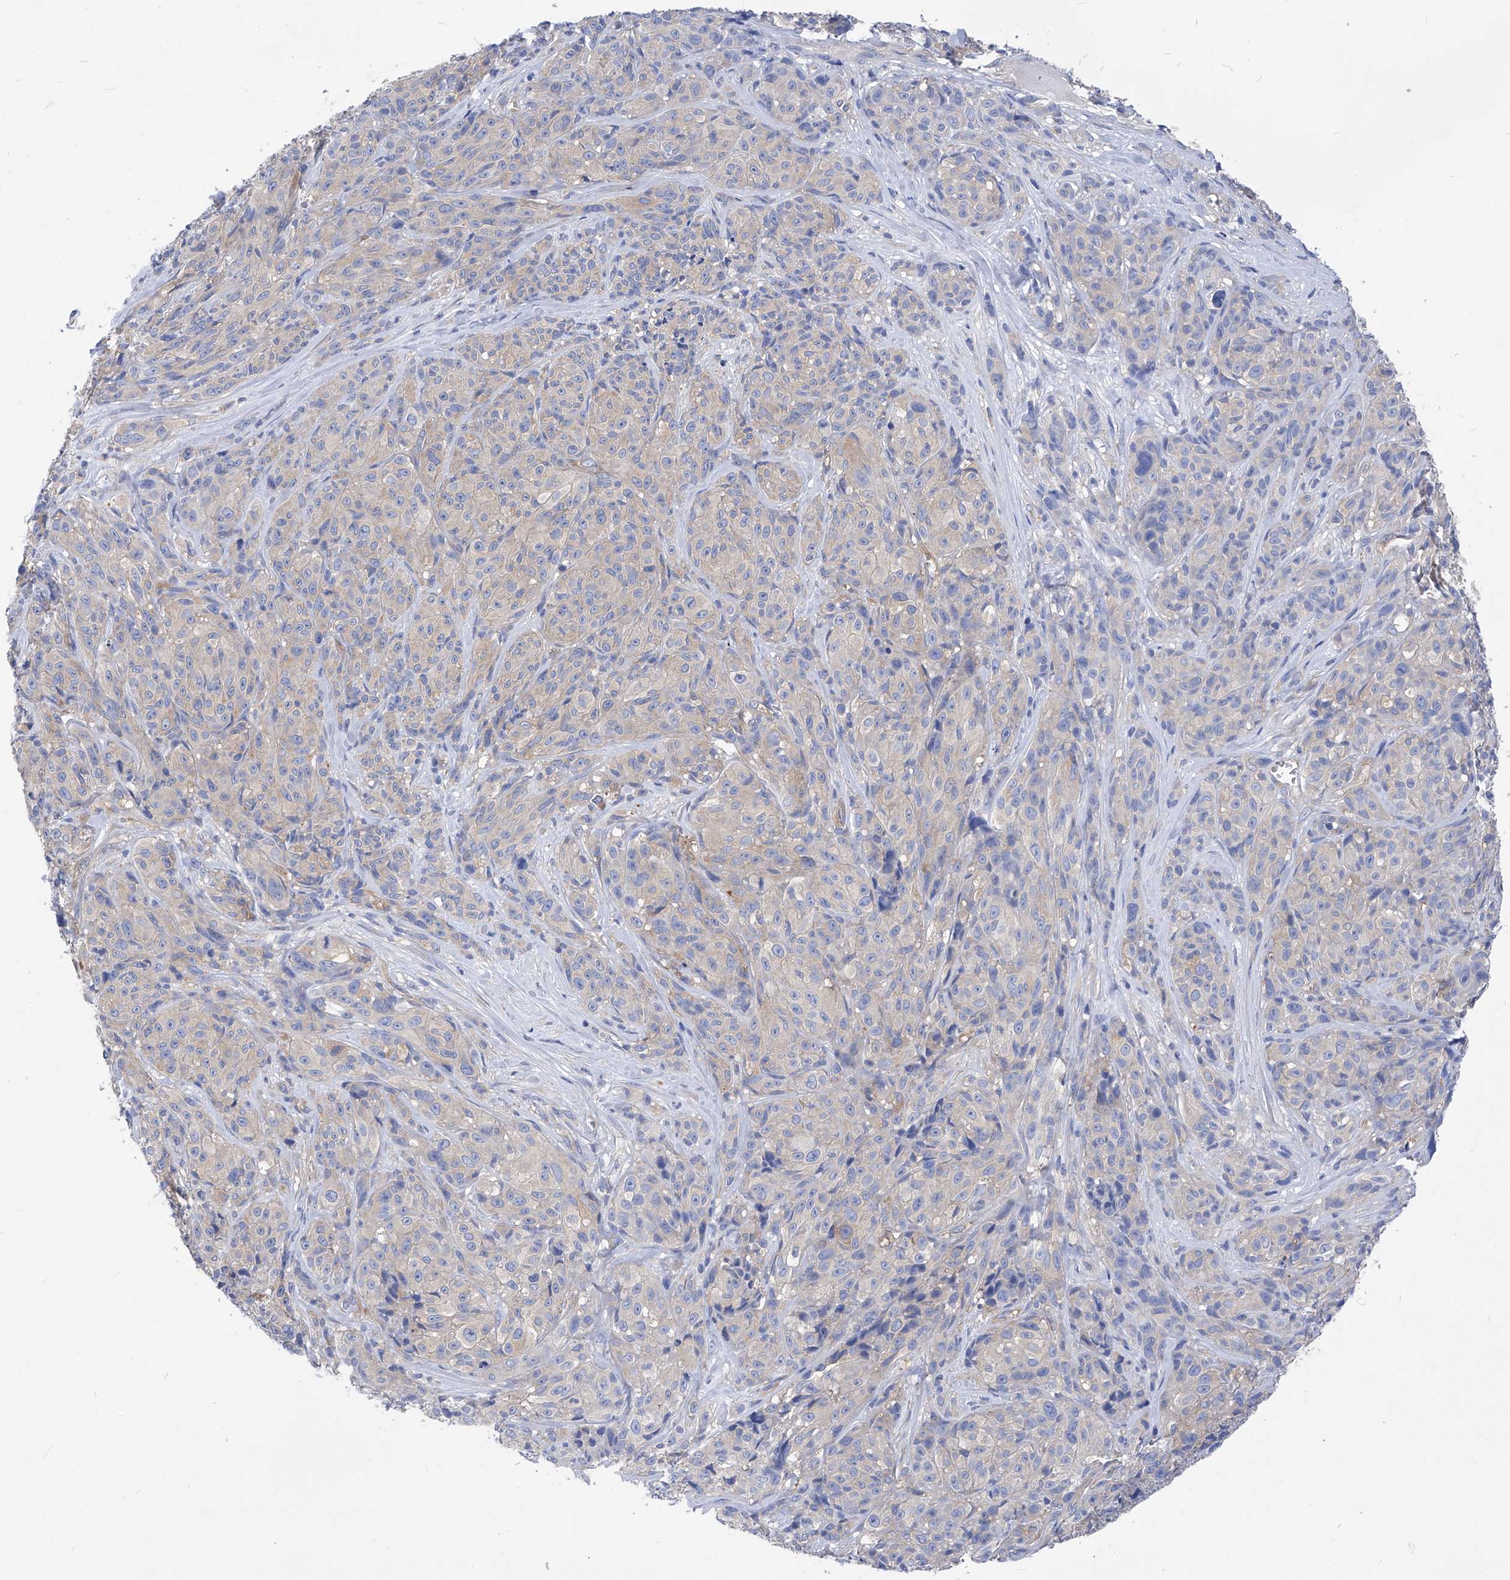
{"staining": {"intensity": "weak", "quantity": "<25%", "location": "cytoplasmic/membranous"}, "tissue": "melanoma", "cell_type": "Tumor cells", "image_type": "cancer", "snomed": [{"axis": "morphology", "description": "Malignant melanoma, NOS"}, {"axis": "topography", "description": "Skin"}], "caption": "Immunohistochemistry (IHC) of human malignant melanoma demonstrates no staining in tumor cells.", "gene": "XPNPEP1", "patient": {"sex": "male", "age": 73}}